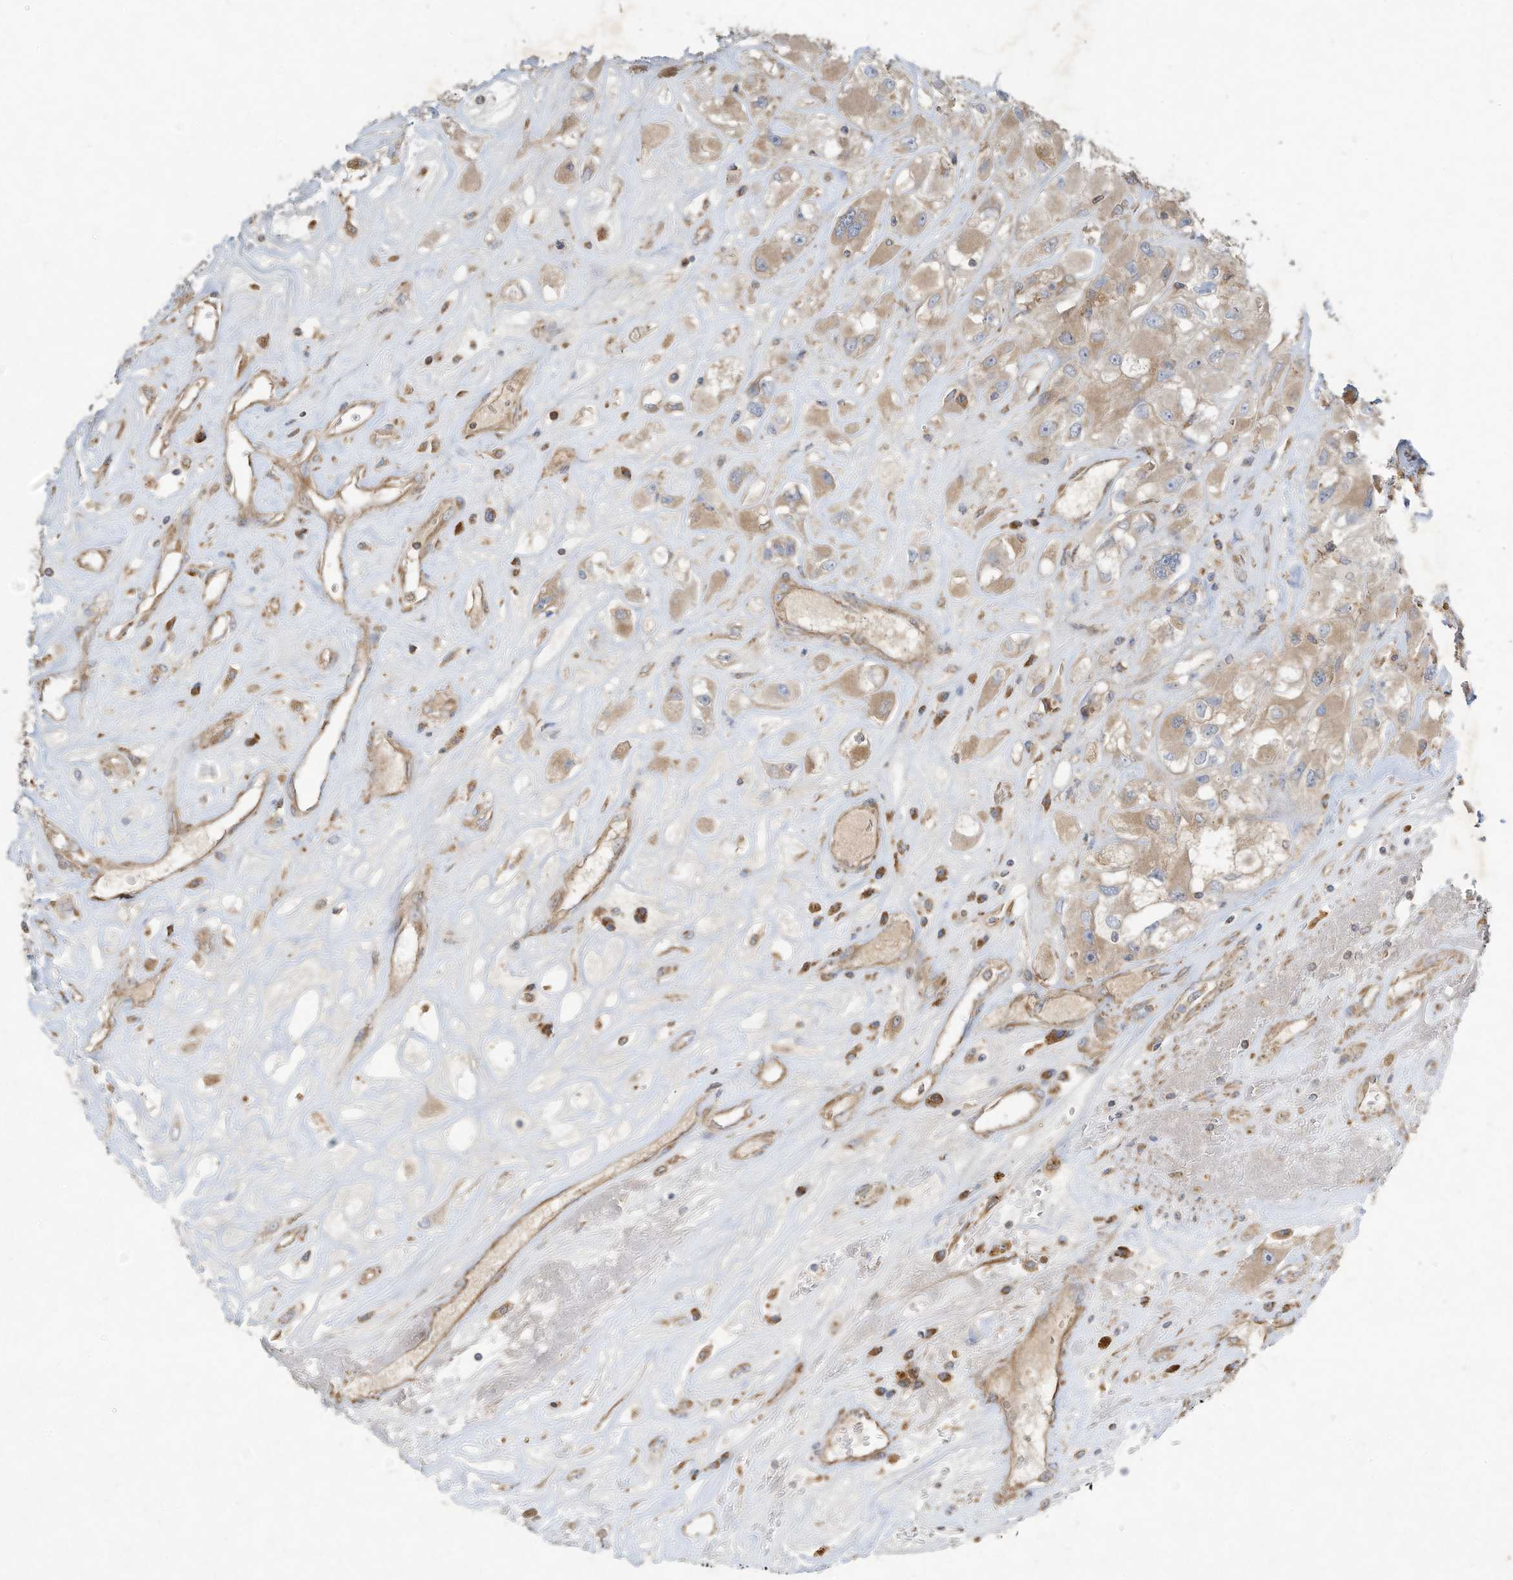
{"staining": {"intensity": "weak", "quantity": ">75%", "location": "cytoplasmic/membranous"}, "tissue": "renal cancer", "cell_type": "Tumor cells", "image_type": "cancer", "snomed": [{"axis": "morphology", "description": "Adenocarcinoma, NOS"}, {"axis": "topography", "description": "Kidney"}], "caption": "Adenocarcinoma (renal) stained with immunohistochemistry (IHC) demonstrates weak cytoplasmic/membranous staining in about >75% of tumor cells. Using DAB (3,3'-diaminobenzidine) (brown) and hematoxylin (blue) stains, captured at high magnification using brightfield microscopy.", "gene": "SYNJ2", "patient": {"sex": "female", "age": 52}}